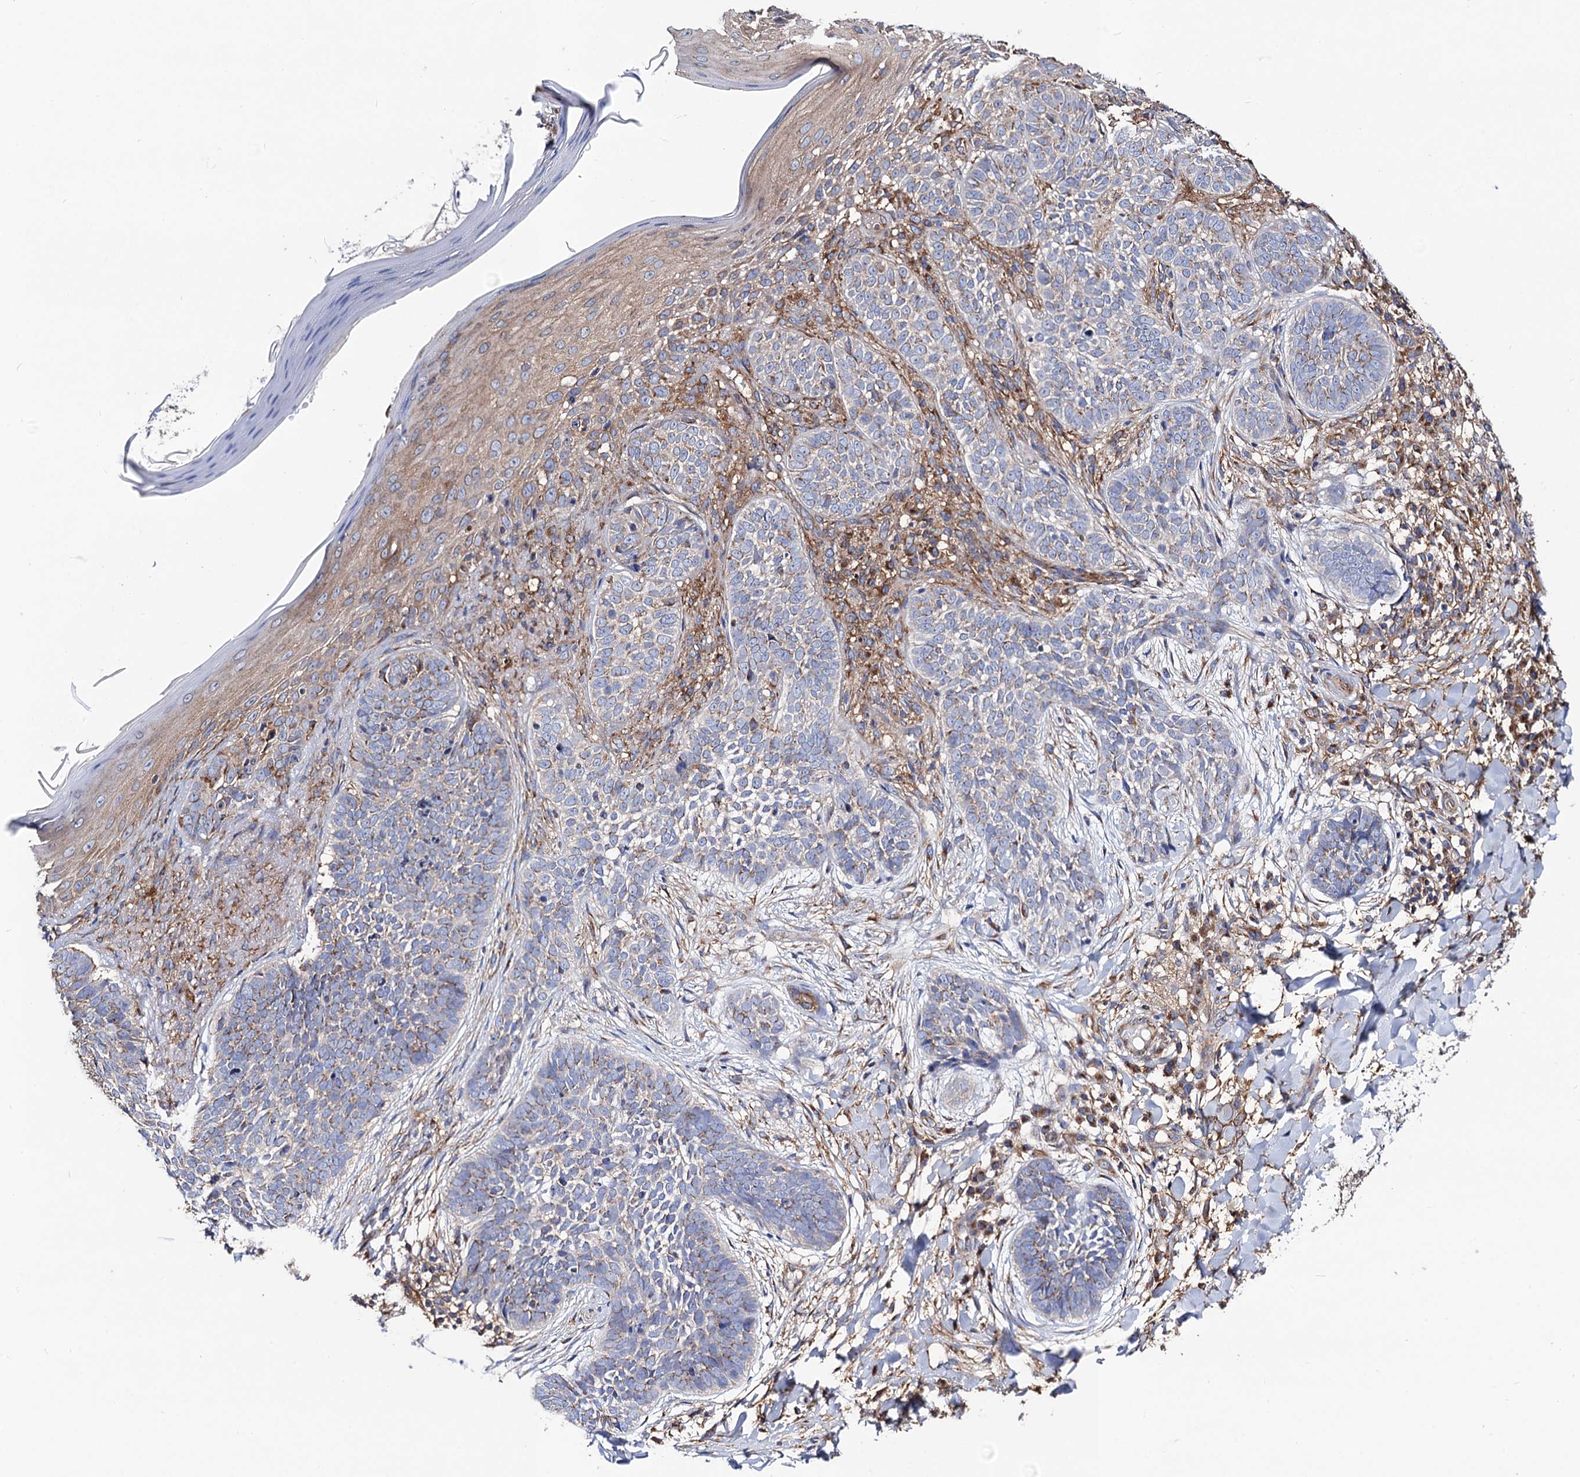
{"staining": {"intensity": "negative", "quantity": "none", "location": "none"}, "tissue": "skin cancer", "cell_type": "Tumor cells", "image_type": "cancer", "snomed": [{"axis": "morphology", "description": "Basal cell carcinoma"}, {"axis": "topography", "description": "Skin"}], "caption": "Immunohistochemistry (IHC) image of human skin cancer (basal cell carcinoma) stained for a protein (brown), which shows no expression in tumor cells. (DAB (3,3'-diaminobenzidine) IHC visualized using brightfield microscopy, high magnification).", "gene": "DYDC1", "patient": {"sex": "female", "age": 61}}